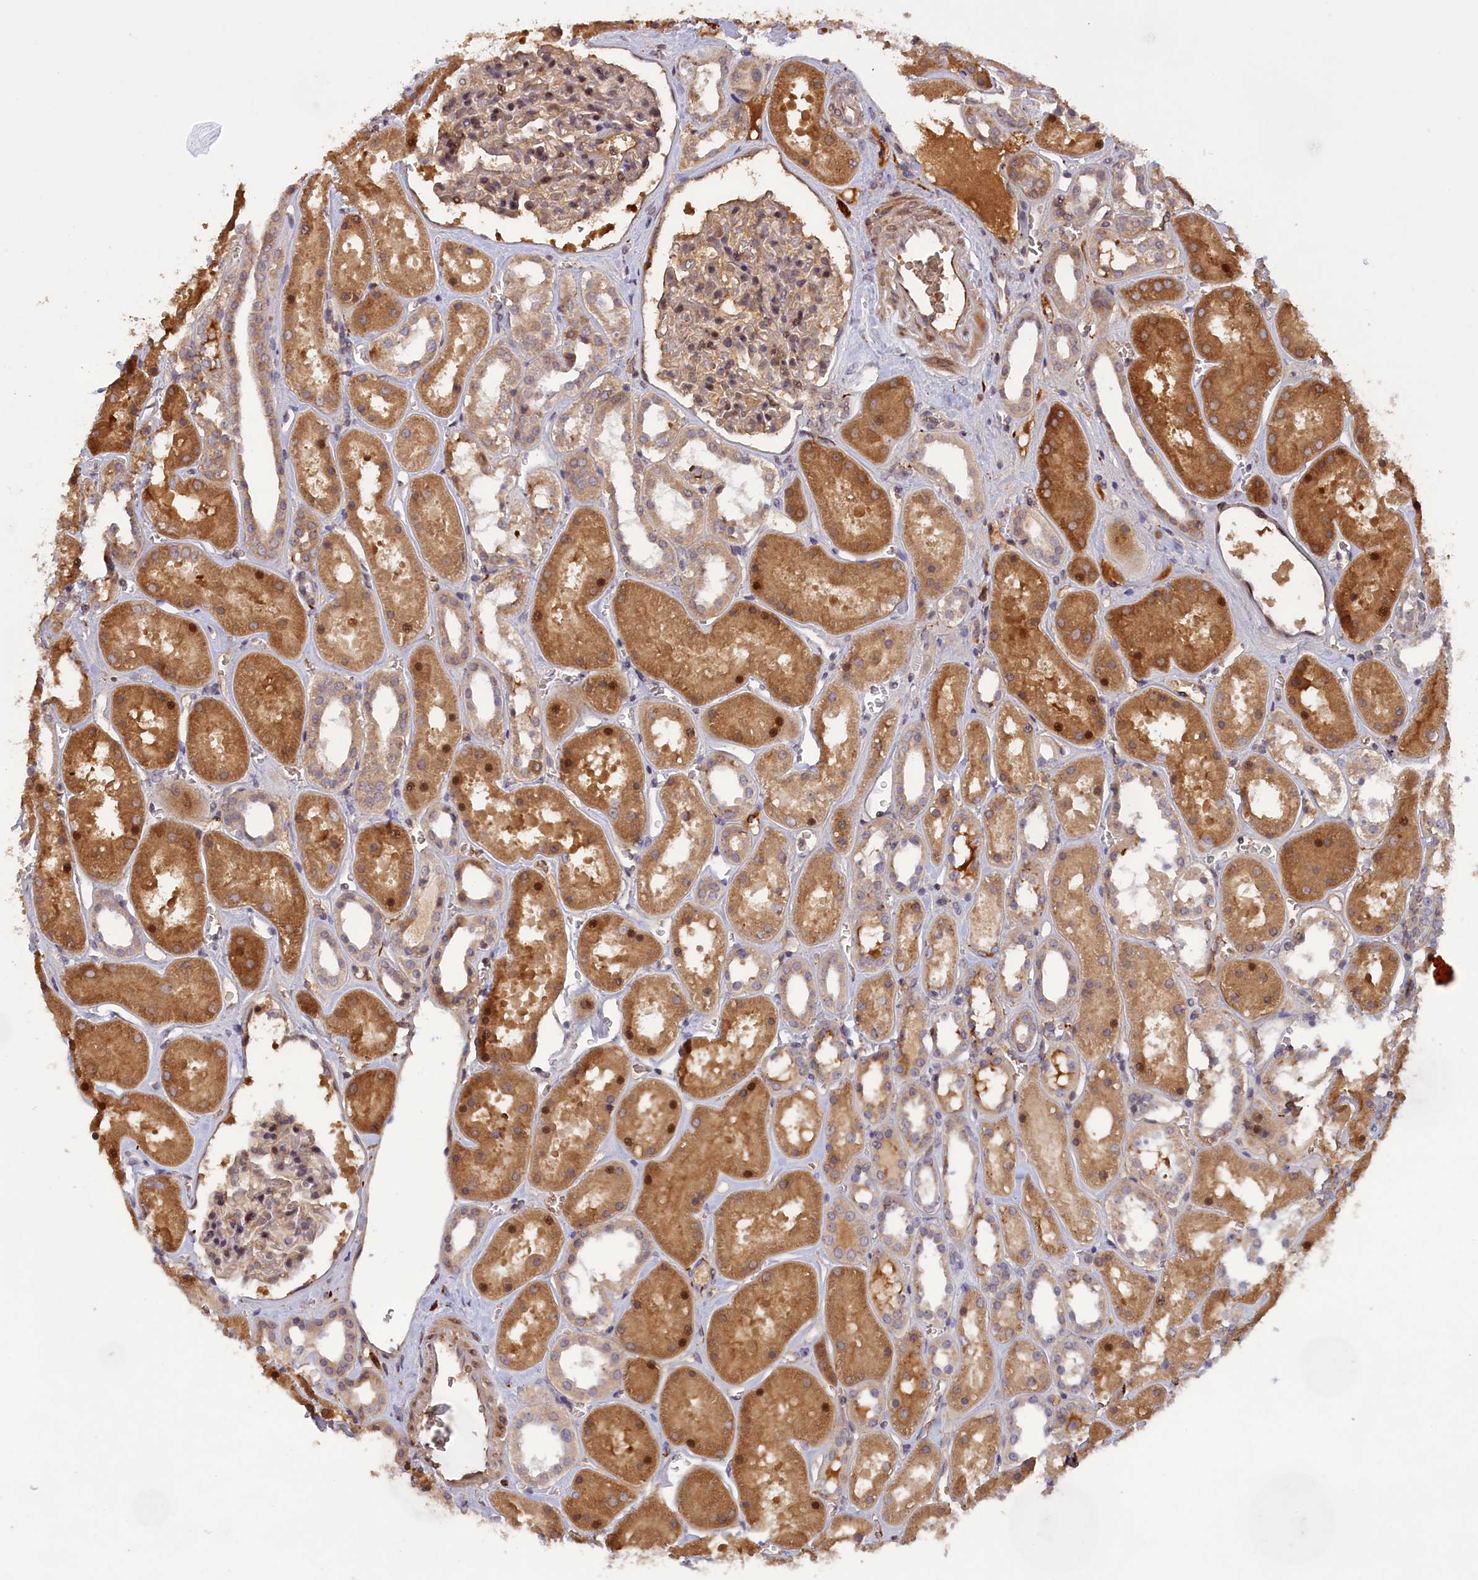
{"staining": {"intensity": "weak", "quantity": "25%-75%", "location": "cytoplasmic/membranous,nuclear"}, "tissue": "kidney", "cell_type": "Cells in glomeruli", "image_type": "normal", "snomed": [{"axis": "morphology", "description": "Normal tissue, NOS"}, {"axis": "topography", "description": "Kidney"}], "caption": "A micrograph of human kidney stained for a protein shows weak cytoplasmic/membranous,nuclear brown staining in cells in glomeruli. (IHC, brightfield microscopy, high magnification).", "gene": "RRAD", "patient": {"sex": "female", "age": 41}}